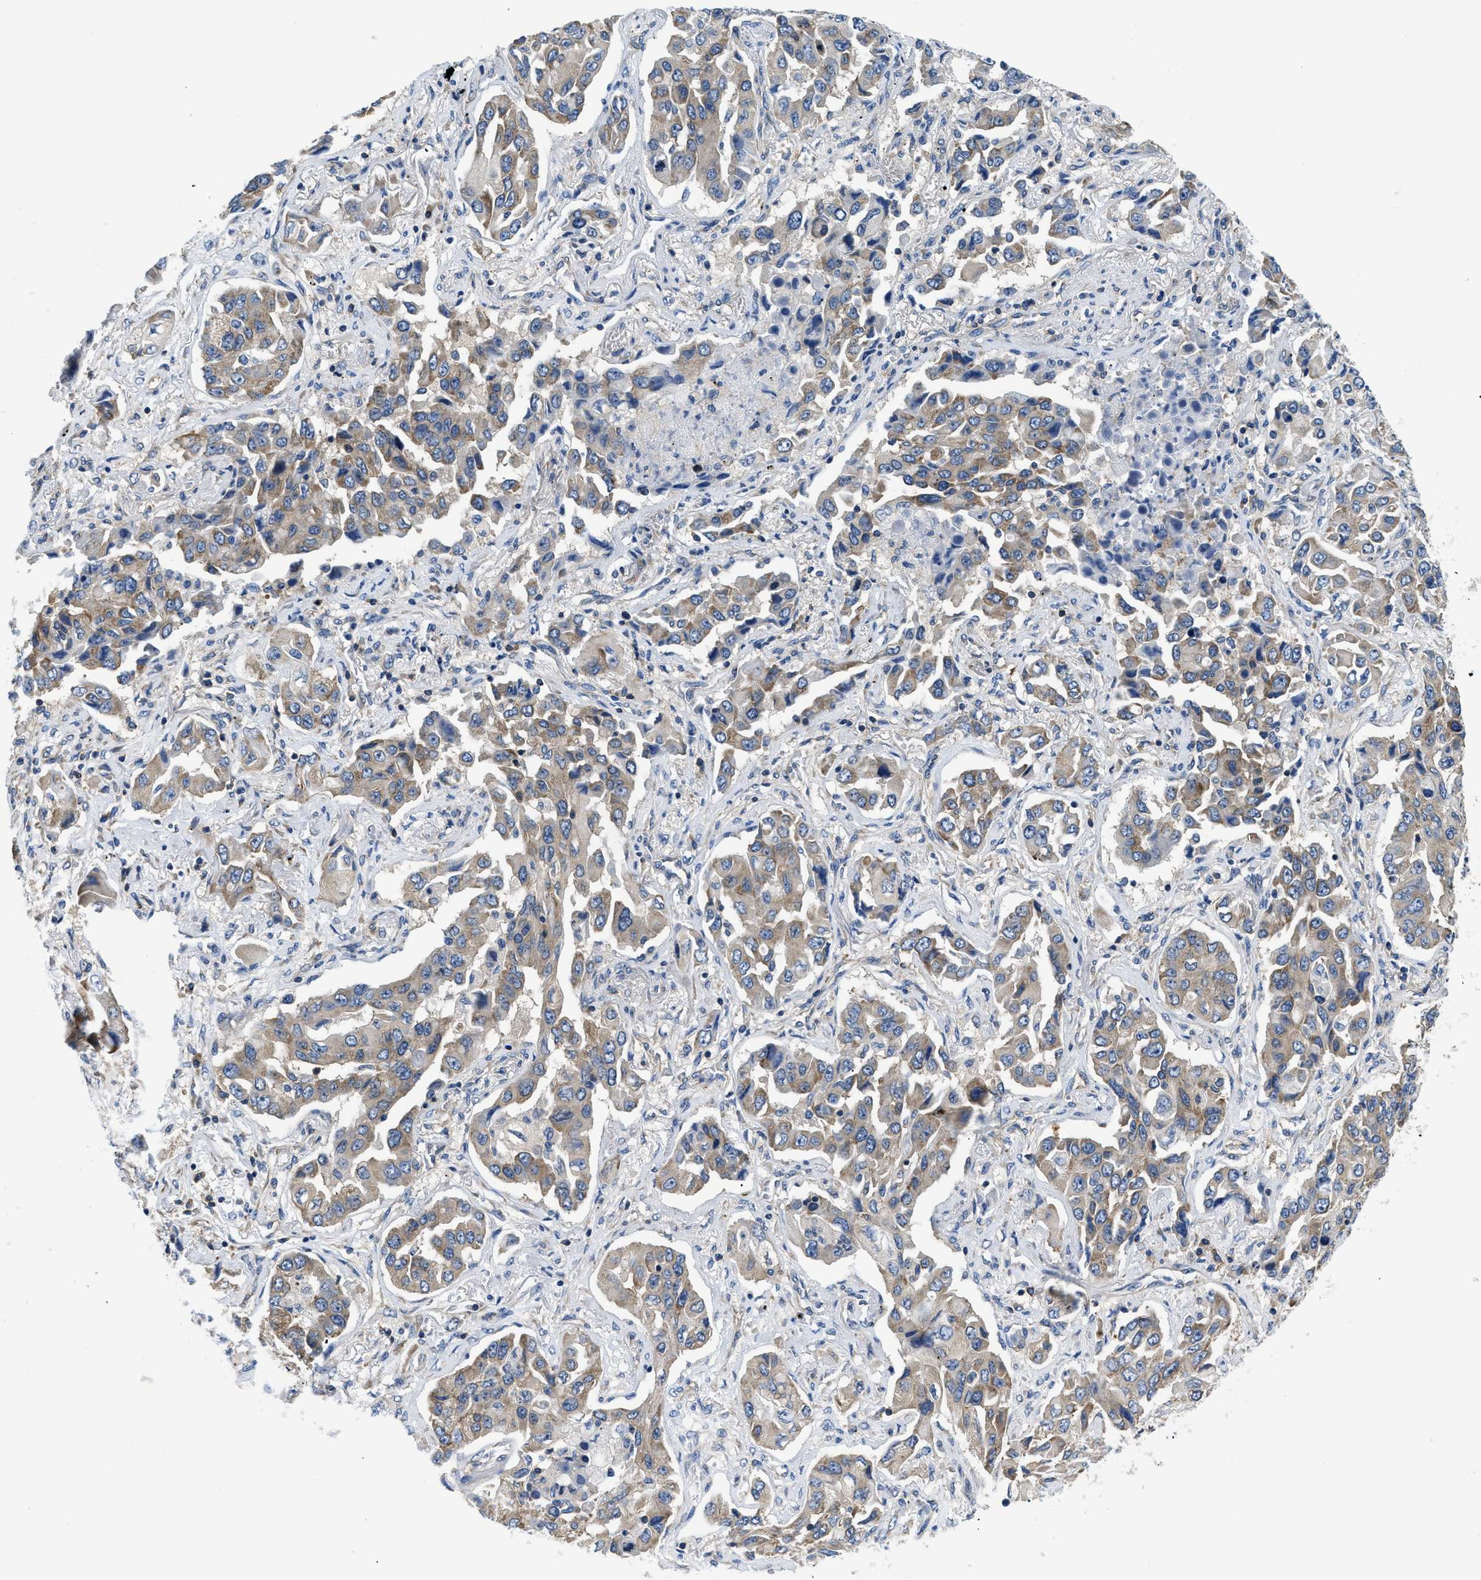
{"staining": {"intensity": "weak", "quantity": "25%-75%", "location": "cytoplasmic/membranous"}, "tissue": "lung cancer", "cell_type": "Tumor cells", "image_type": "cancer", "snomed": [{"axis": "morphology", "description": "Adenocarcinoma, NOS"}, {"axis": "topography", "description": "Lung"}], "caption": "Immunohistochemistry (DAB) staining of adenocarcinoma (lung) reveals weak cytoplasmic/membranous protein expression in about 25%-75% of tumor cells.", "gene": "ABCF1", "patient": {"sex": "female", "age": 65}}